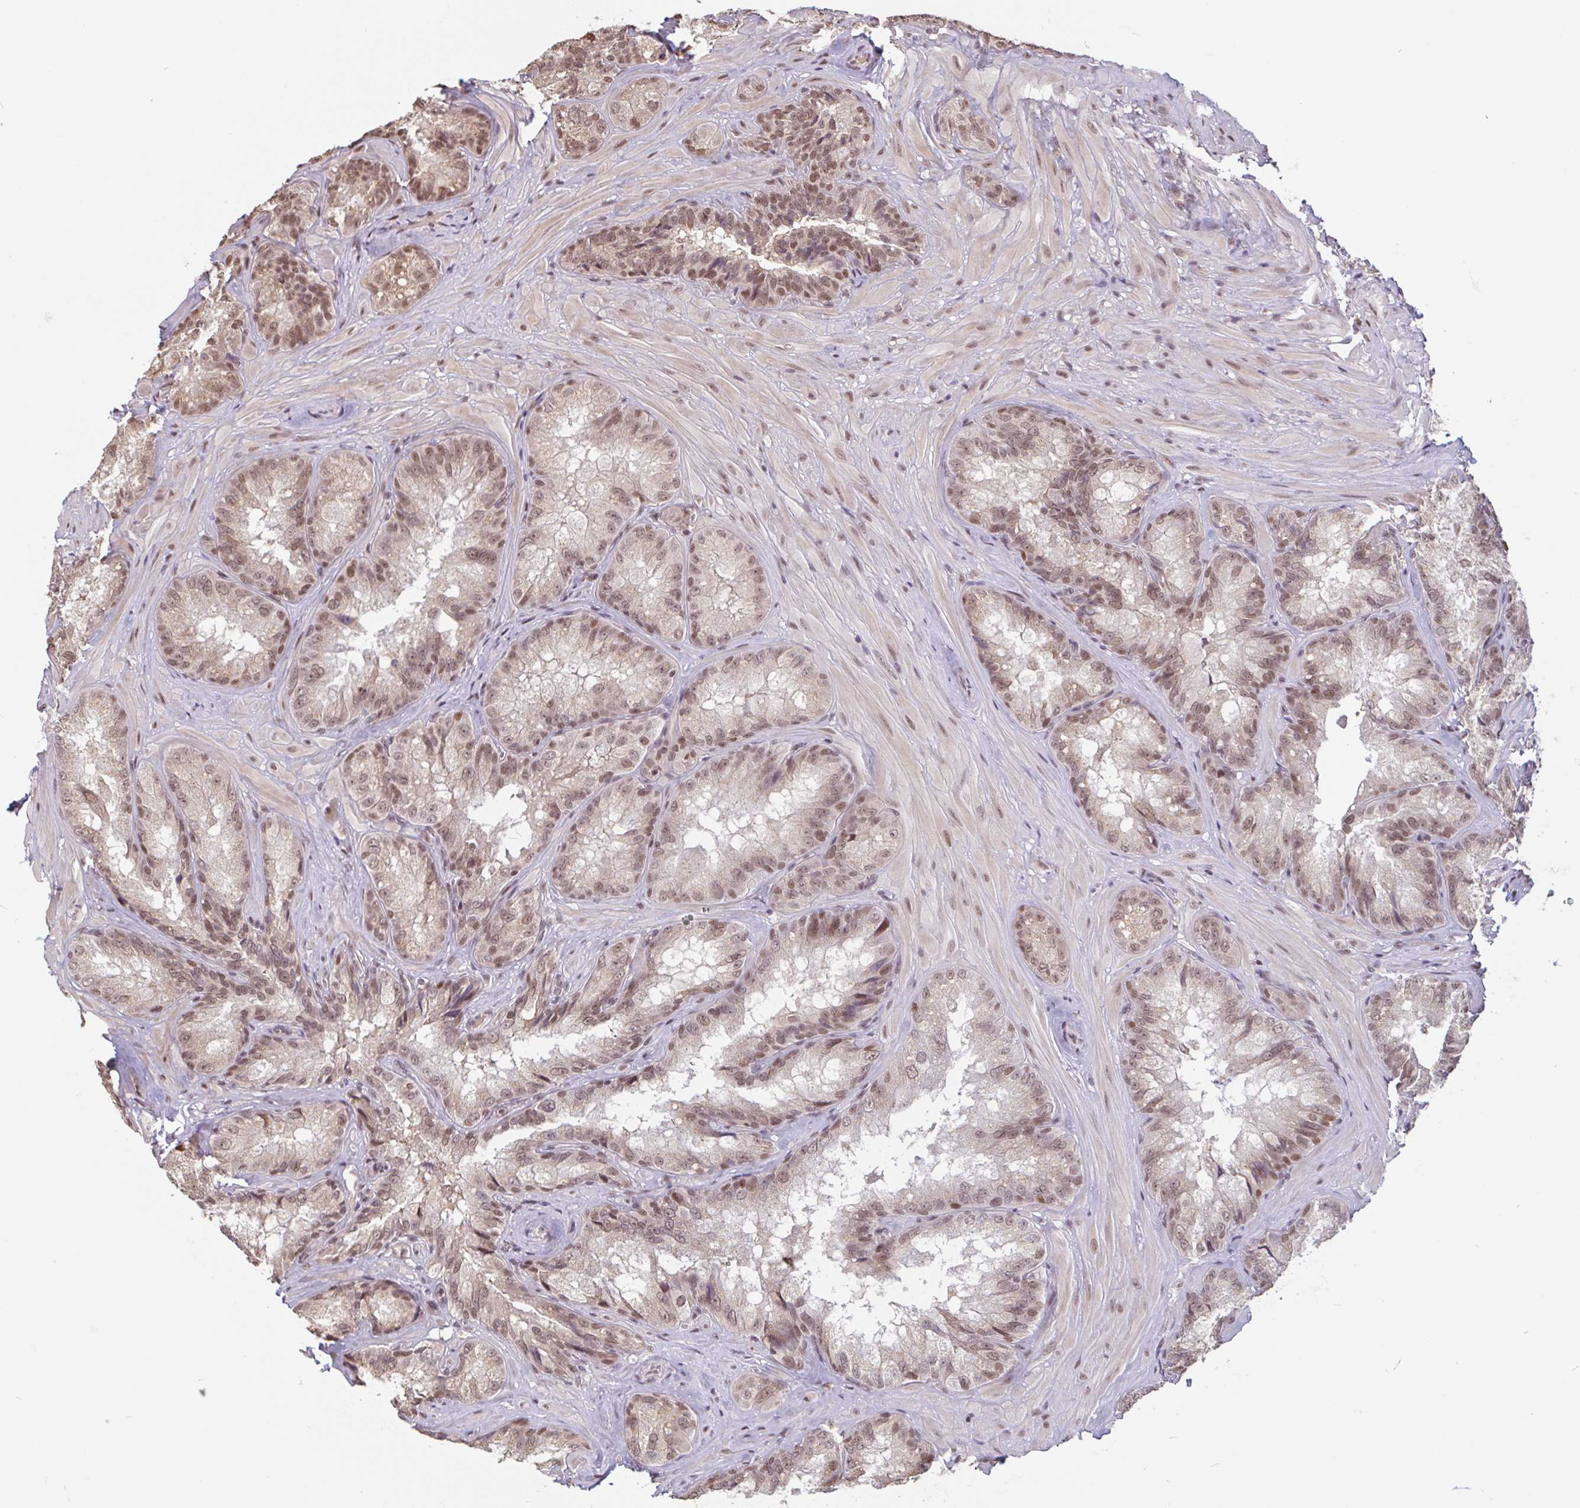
{"staining": {"intensity": "moderate", "quantity": ">75%", "location": "nuclear"}, "tissue": "seminal vesicle", "cell_type": "Glandular cells", "image_type": "normal", "snomed": [{"axis": "morphology", "description": "Normal tissue, NOS"}, {"axis": "topography", "description": "Seminal veicle"}], "caption": "IHC (DAB) staining of unremarkable human seminal vesicle shows moderate nuclear protein positivity in approximately >75% of glandular cells. The protein is shown in brown color, while the nuclei are stained blue.", "gene": "DR1", "patient": {"sex": "male", "age": 47}}